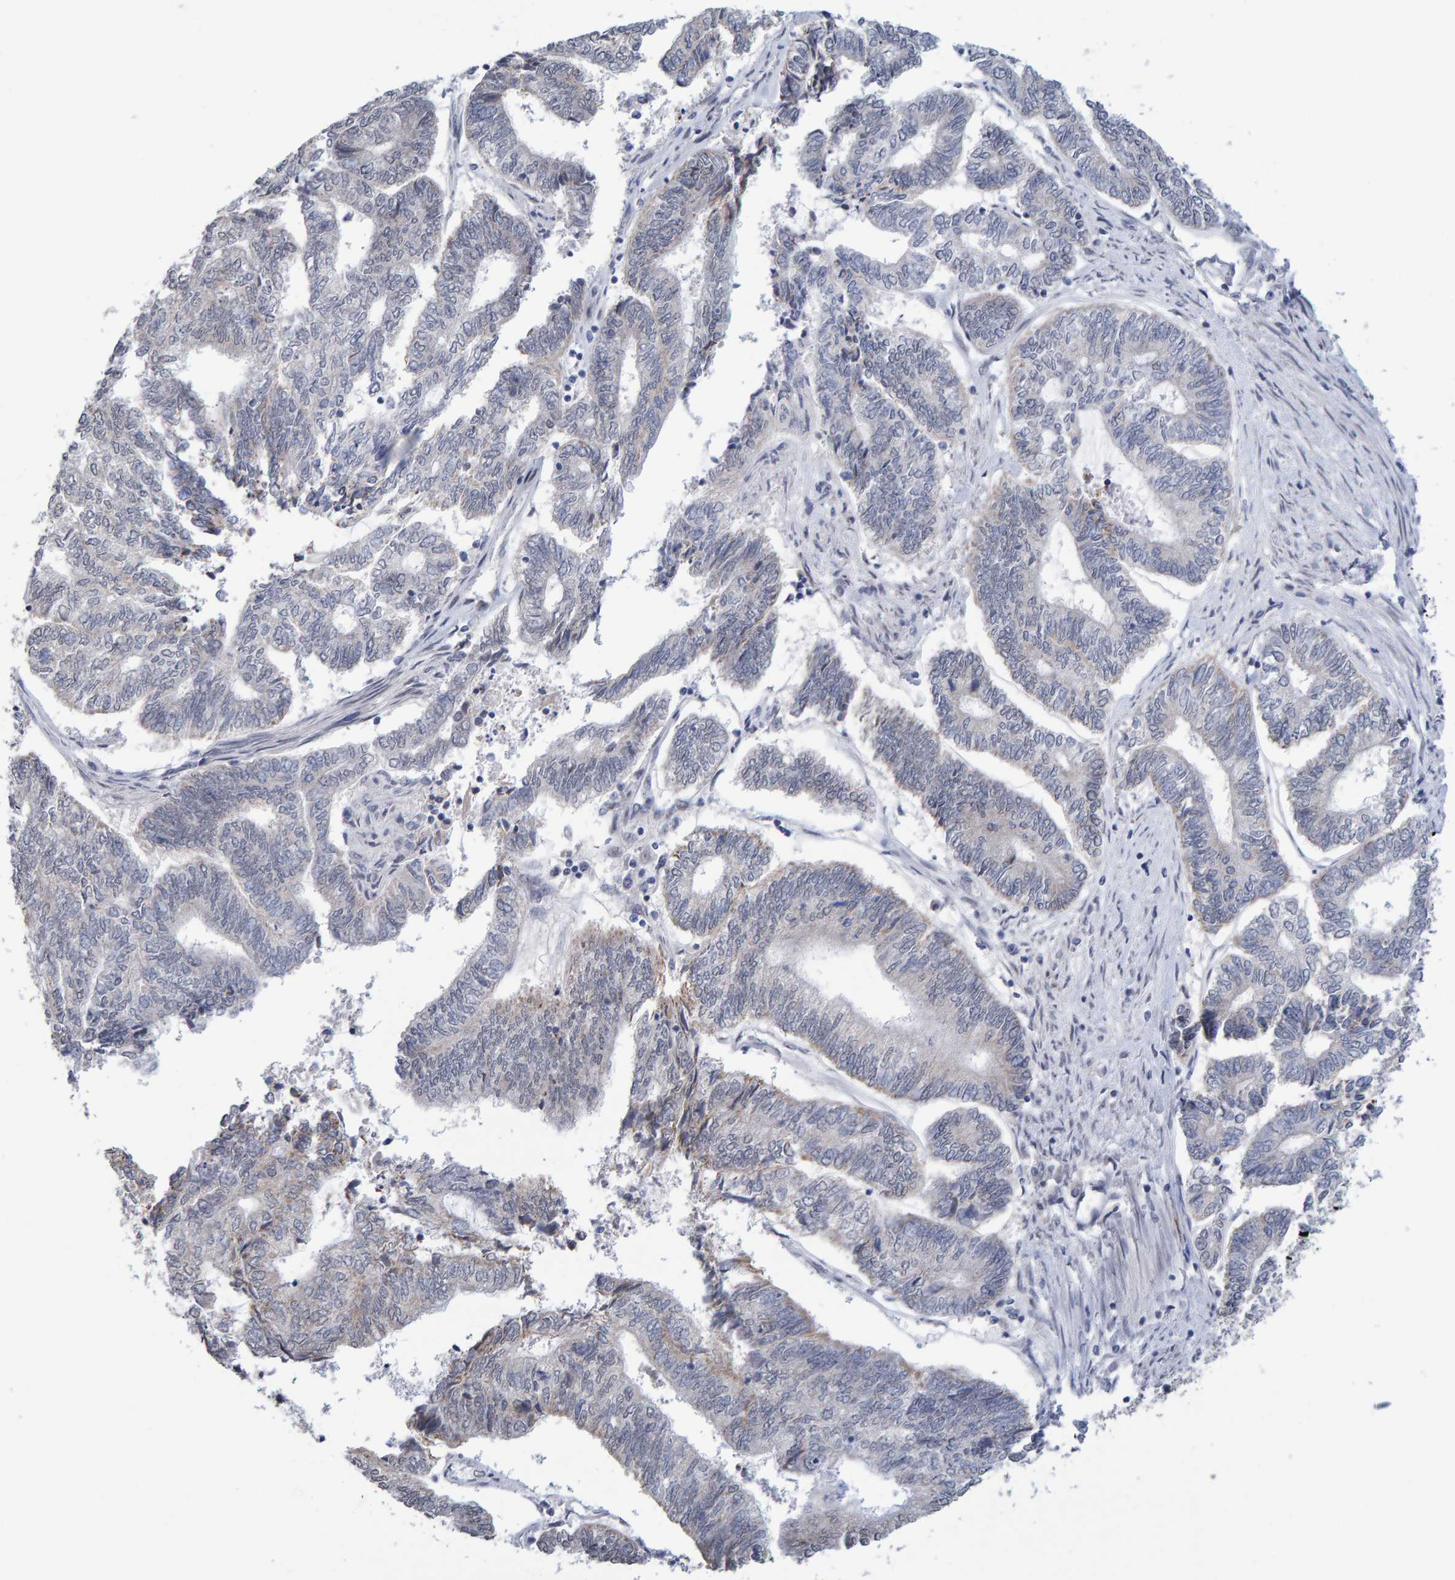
{"staining": {"intensity": "negative", "quantity": "none", "location": "none"}, "tissue": "endometrial cancer", "cell_type": "Tumor cells", "image_type": "cancer", "snomed": [{"axis": "morphology", "description": "Adenocarcinoma, NOS"}, {"axis": "topography", "description": "Uterus"}, {"axis": "topography", "description": "Endometrium"}], "caption": "Human endometrial cancer (adenocarcinoma) stained for a protein using IHC shows no expression in tumor cells.", "gene": "USP43", "patient": {"sex": "female", "age": 70}}